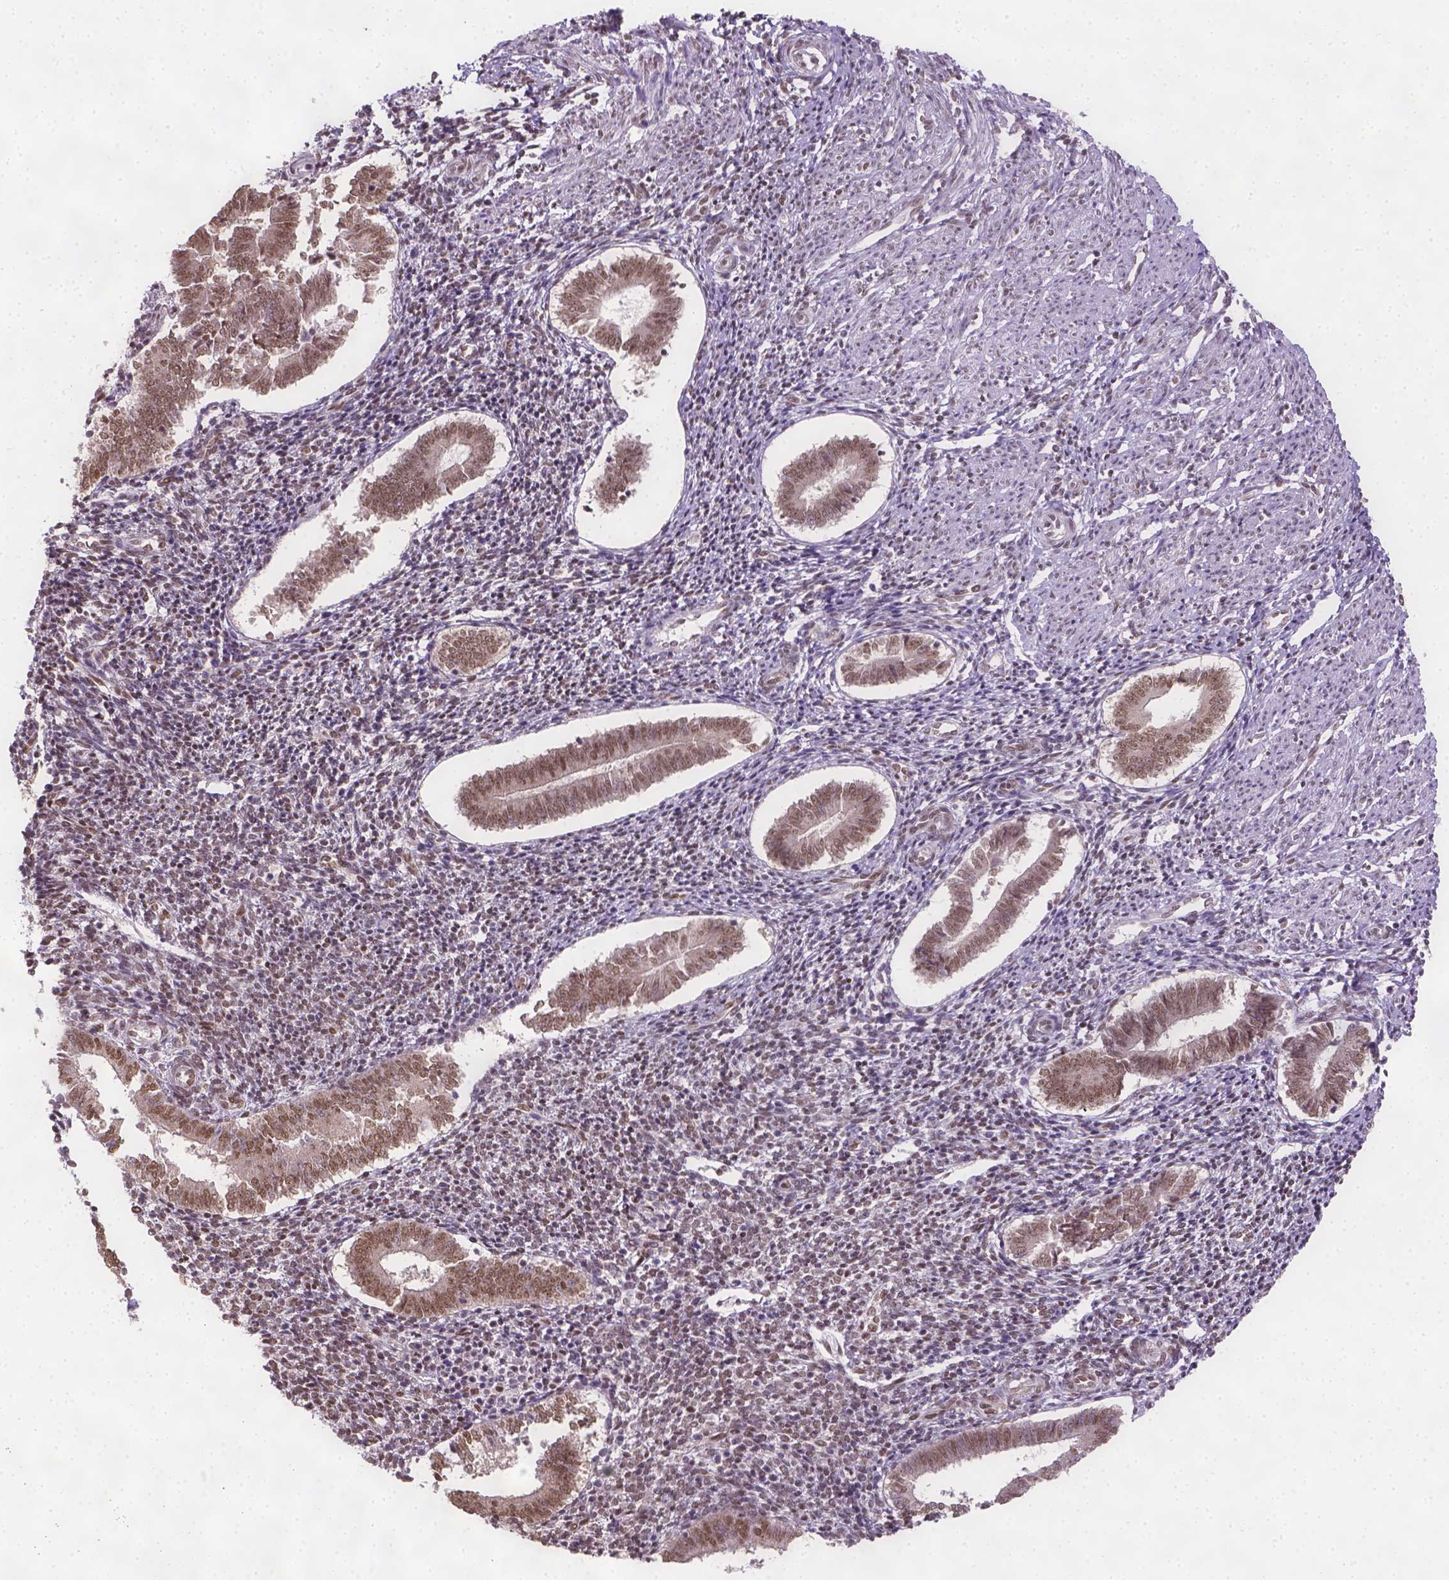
{"staining": {"intensity": "moderate", "quantity": "25%-75%", "location": "nuclear"}, "tissue": "endometrium", "cell_type": "Cells in endometrial stroma", "image_type": "normal", "snomed": [{"axis": "morphology", "description": "Normal tissue, NOS"}, {"axis": "topography", "description": "Endometrium"}], "caption": "IHC (DAB) staining of benign human endometrium displays moderate nuclear protein expression in approximately 25%-75% of cells in endometrial stroma.", "gene": "FANCE", "patient": {"sex": "female", "age": 25}}